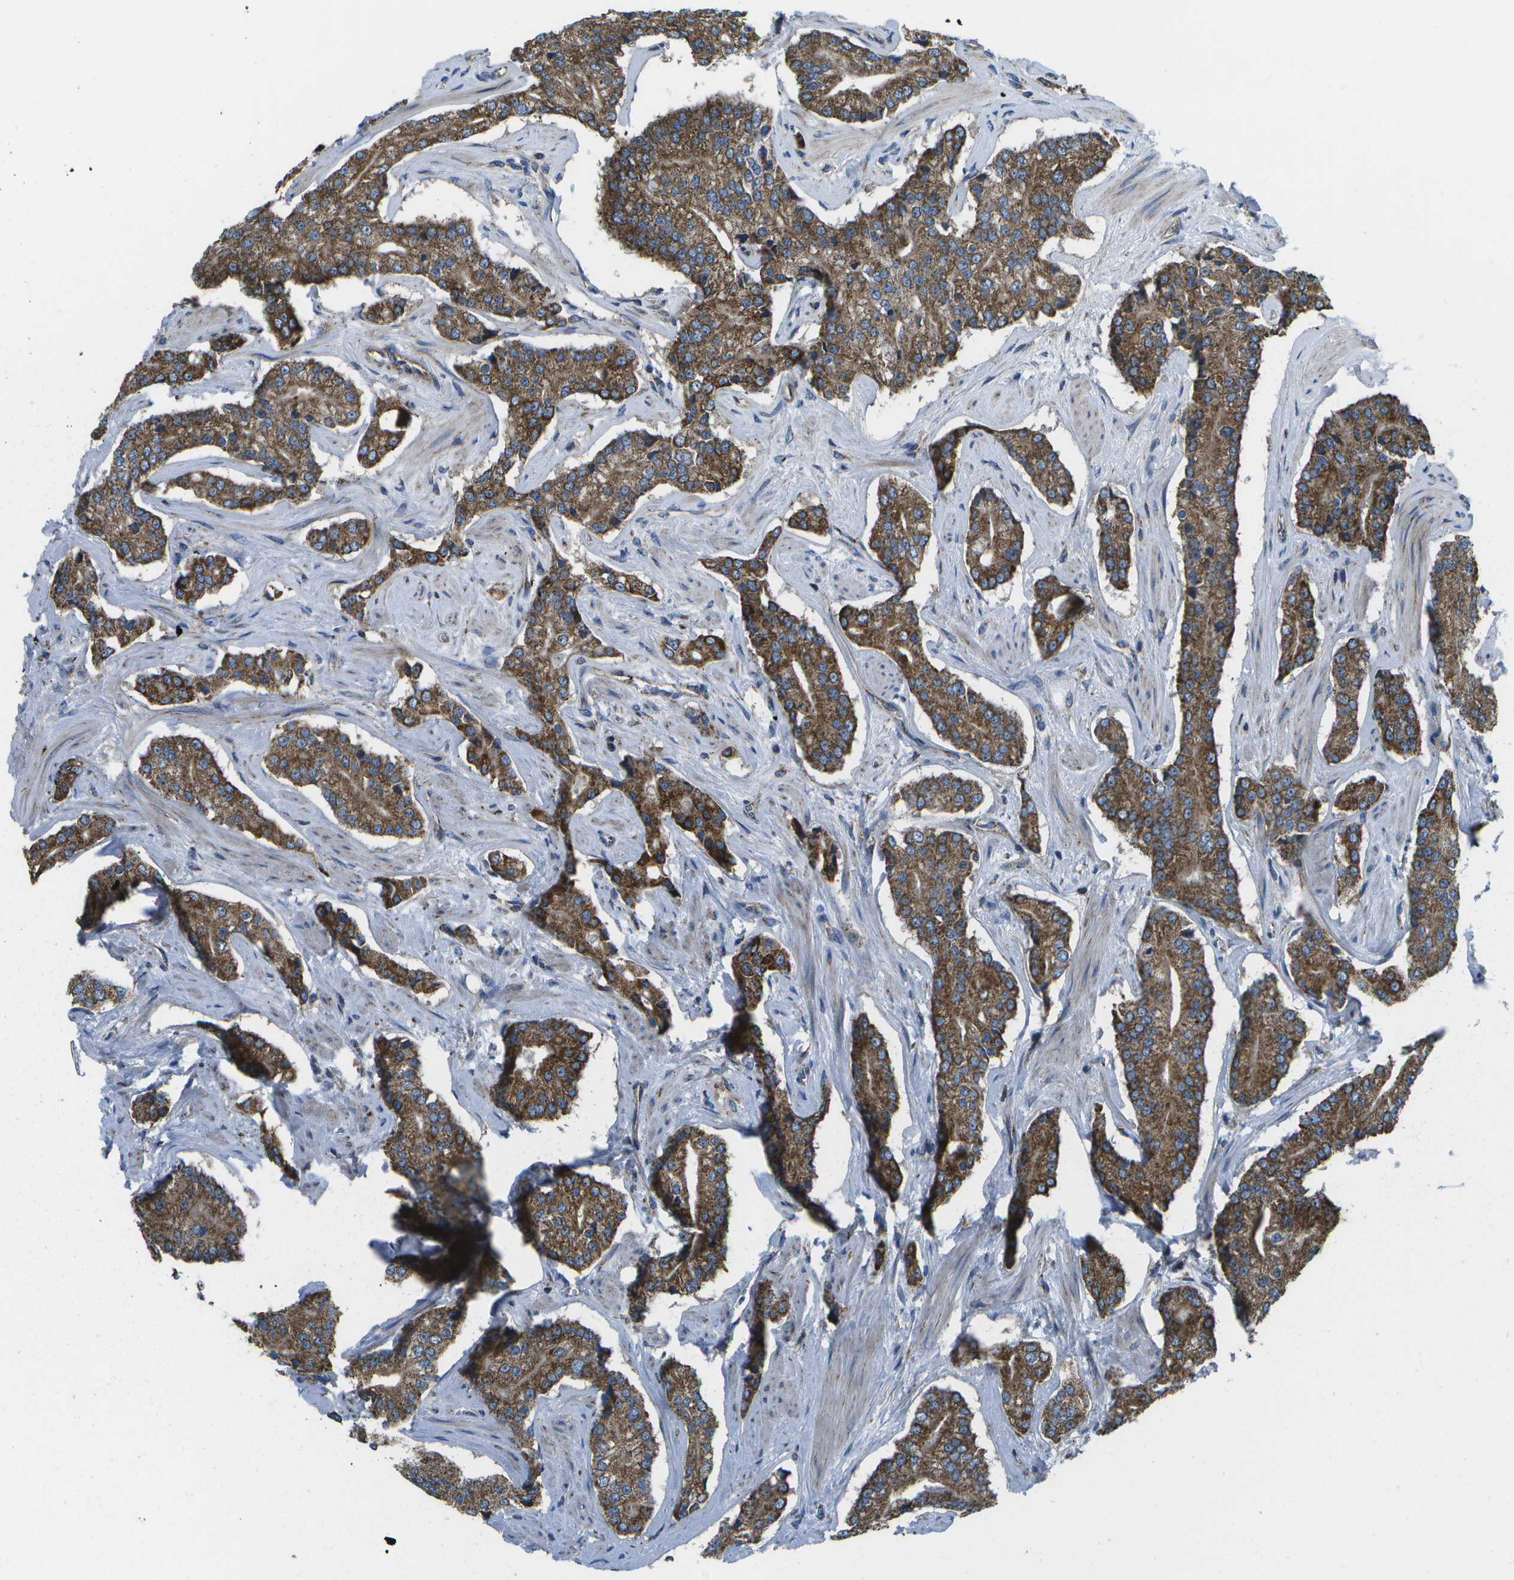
{"staining": {"intensity": "strong", "quantity": ">75%", "location": "cytoplasmic/membranous"}, "tissue": "prostate cancer", "cell_type": "Tumor cells", "image_type": "cancer", "snomed": [{"axis": "morphology", "description": "Normal tissue, NOS"}, {"axis": "morphology", "description": "Adenocarcinoma, High grade"}, {"axis": "topography", "description": "Prostate"}, {"axis": "topography", "description": "Seminal veicle"}], "caption": "Human prostate adenocarcinoma (high-grade) stained with a protein marker reveals strong staining in tumor cells.", "gene": "MVK", "patient": {"sex": "male", "age": 55}}